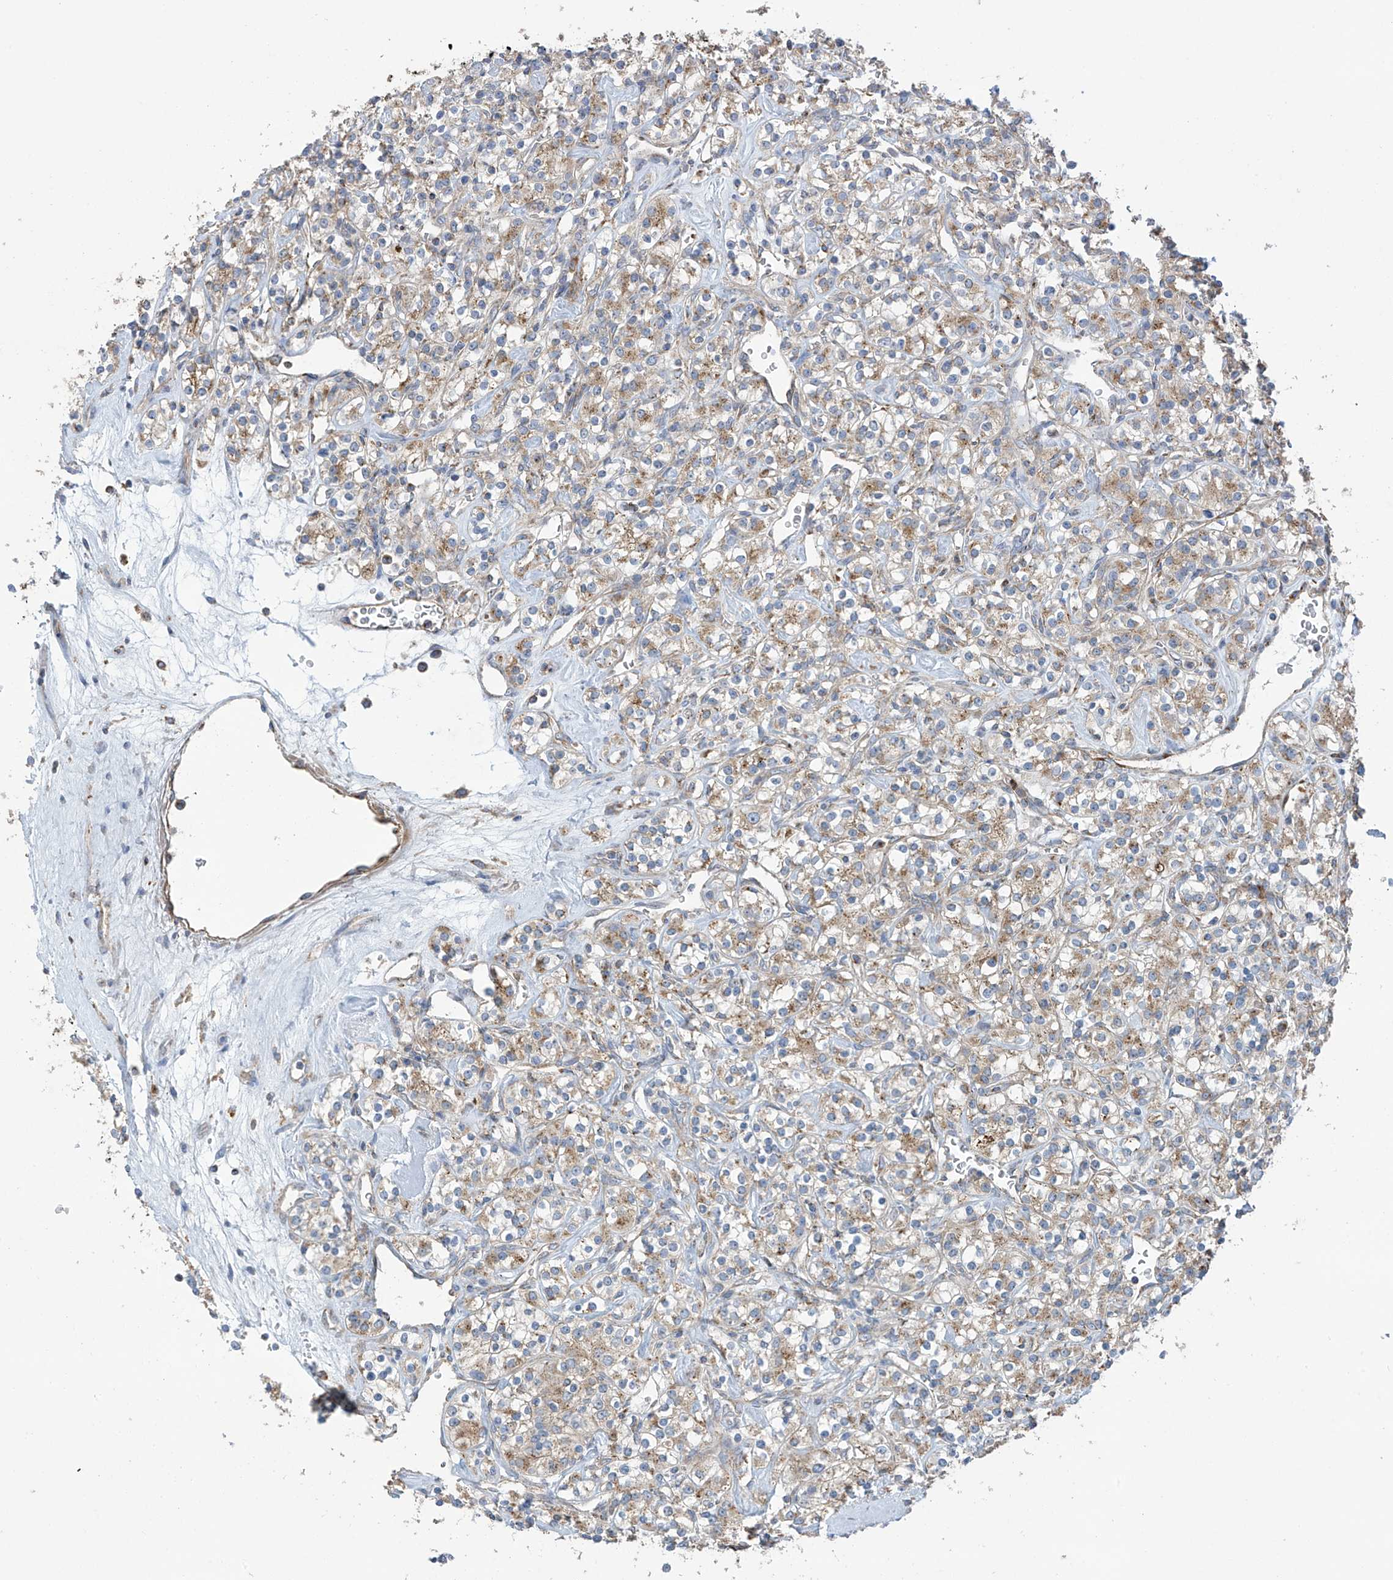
{"staining": {"intensity": "moderate", "quantity": "25%-75%", "location": "cytoplasmic/membranous"}, "tissue": "renal cancer", "cell_type": "Tumor cells", "image_type": "cancer", "snomed": [{"axis": "morphology", "description": "Adenocarcinoma, NOS"}, {"axis": "topography", "description": "Kidney"}], "caption": "There is medium levels of moderate cytoplasmic/membranous staining in tumor cells of adenocarcinoma (renal), as demonstrated by immunohistochemical staining (brown color).", "gene": "ITM2B", "patient": {"sex": "male", "age": 77}}